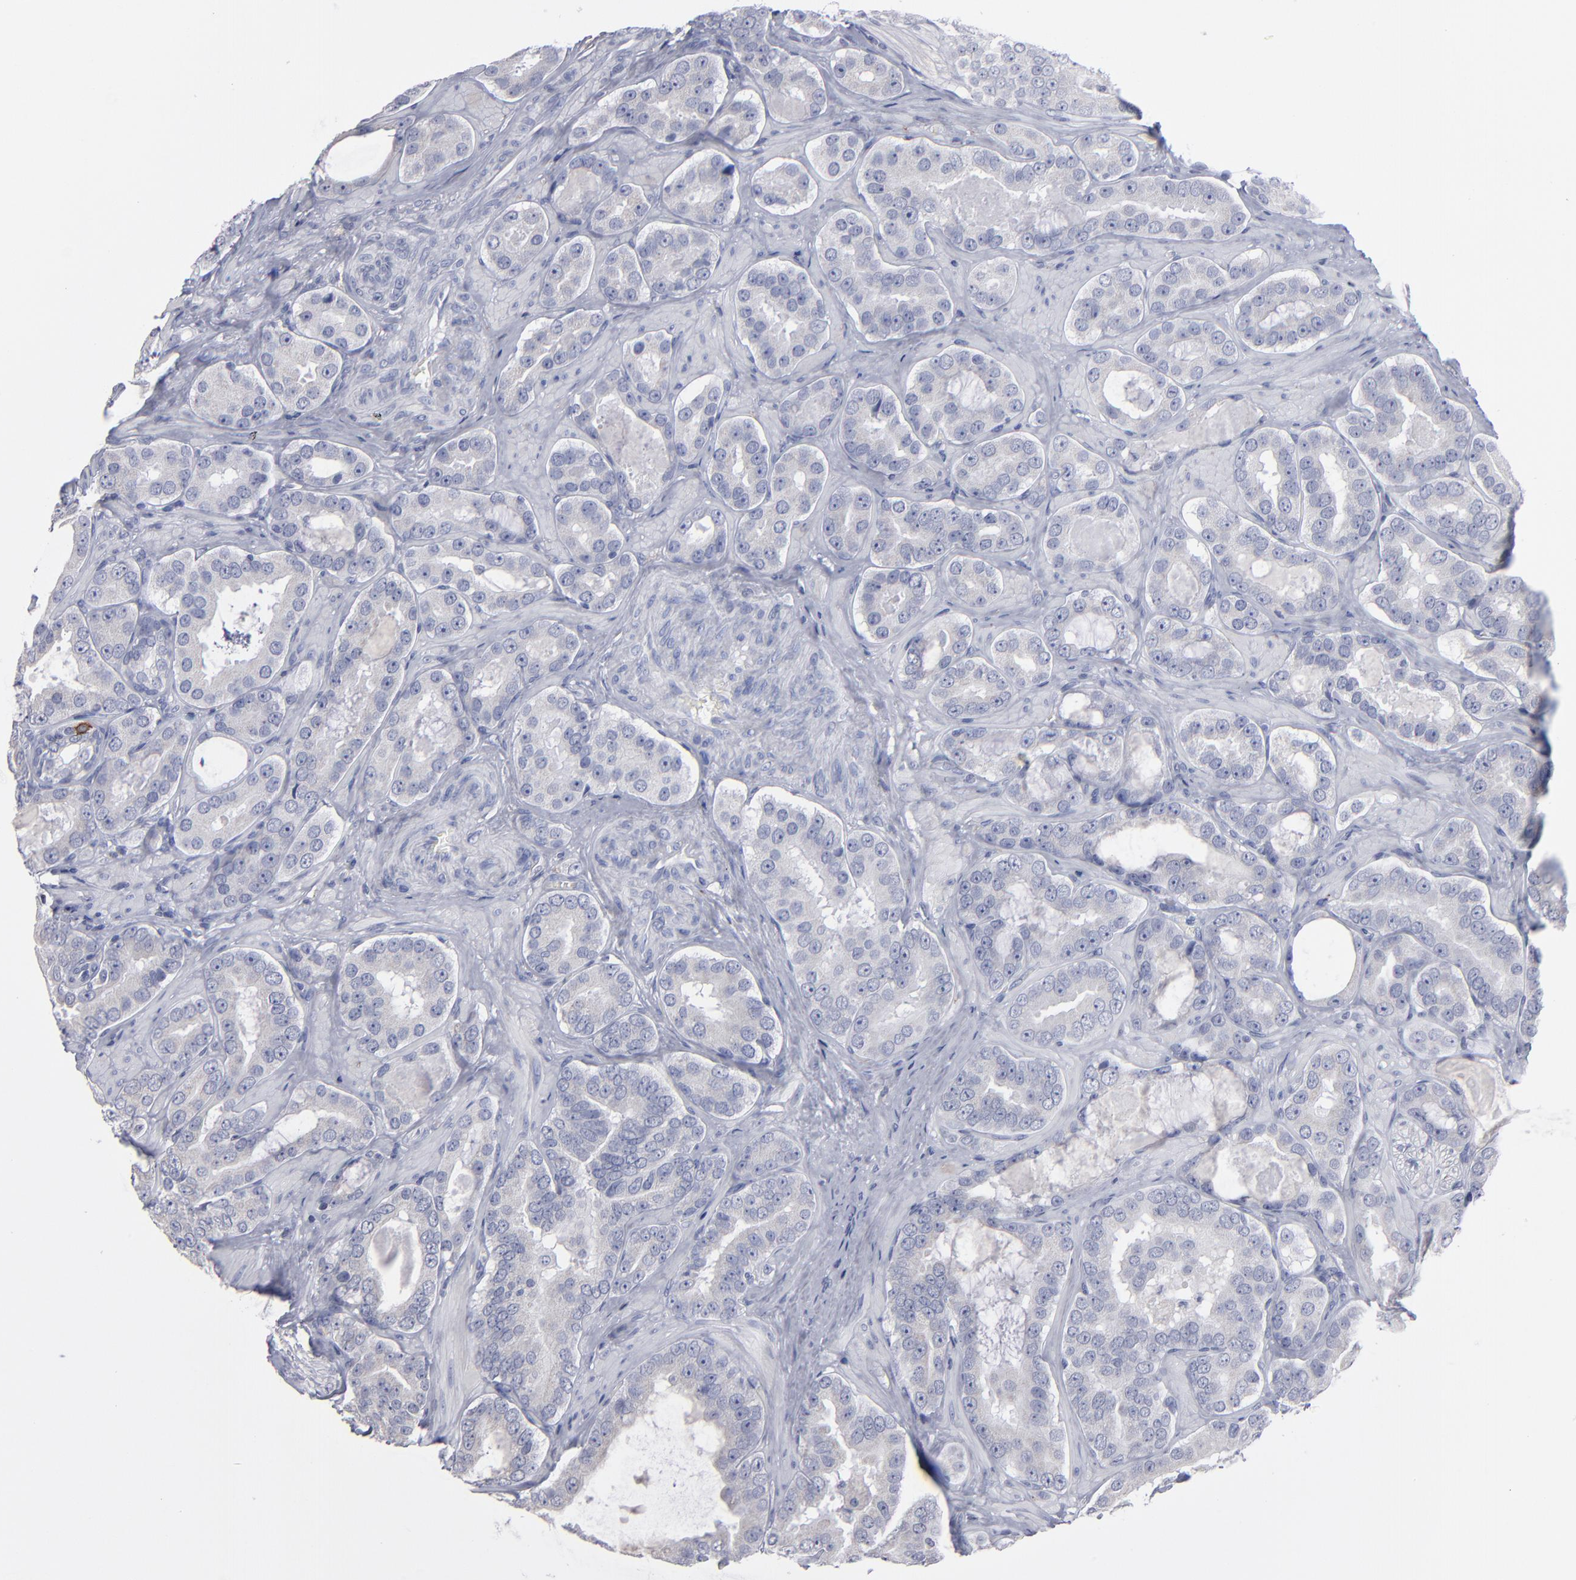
{"staining": {"intensity": "negative", "quantity": "none", "location": "none"}, "tissue": "prostate cancer", "cell_type": "Tumor cells", "image_type": "cancer", "snomed": [{"axis": "morphology", "description": "Adenocarcinoma, Low grade"}, {"axis": "topography", "description": "Prostate"}], "caption": "There is no significant staining in tumor cells of prostate cancer.", "gene": "RPH3A", "patient": {"sex": "male", "age": 59}}